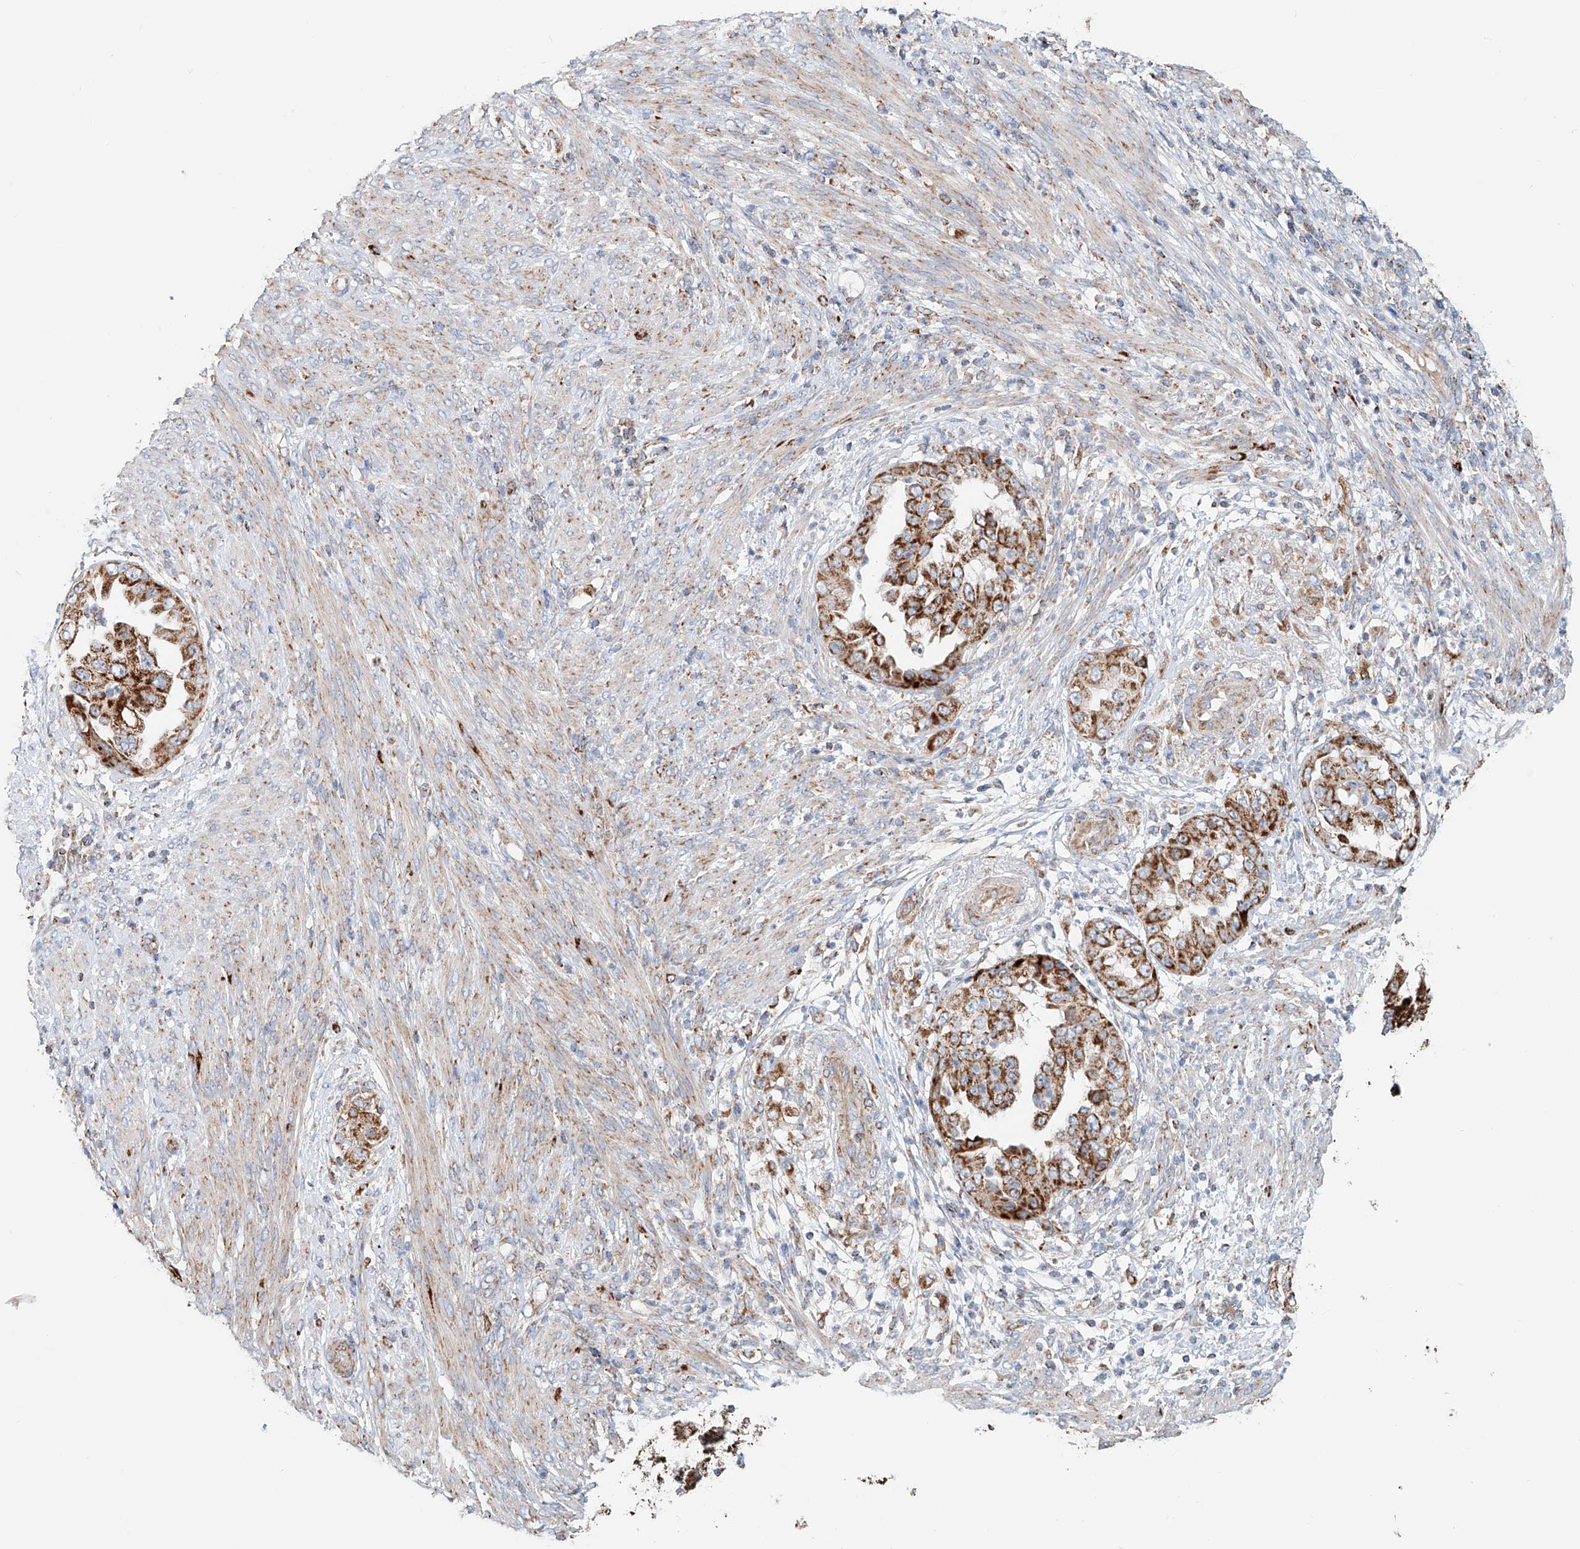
{"staining": {"intensity": "moderate", "quantity": ">75%", "location": "cytoplasmic/membranous"}, "tissue": "endometrial cancer", "cell_type": "Tumor cells", "image_type": "cancer", "snomed": [{"axis": "morphology", "description": "Adenocarcinoma, NOS"}, {"axis": "topography", "description": "Endometrium"}], "caption": "Immunohistochemical staining of human endometrial cancer demonstrates moderate cytoplasmic/membranous protein expression in approximately >75% of tumor cells.", "gene": "CARD10", "patient": {"sex": "female", "age": 85}}